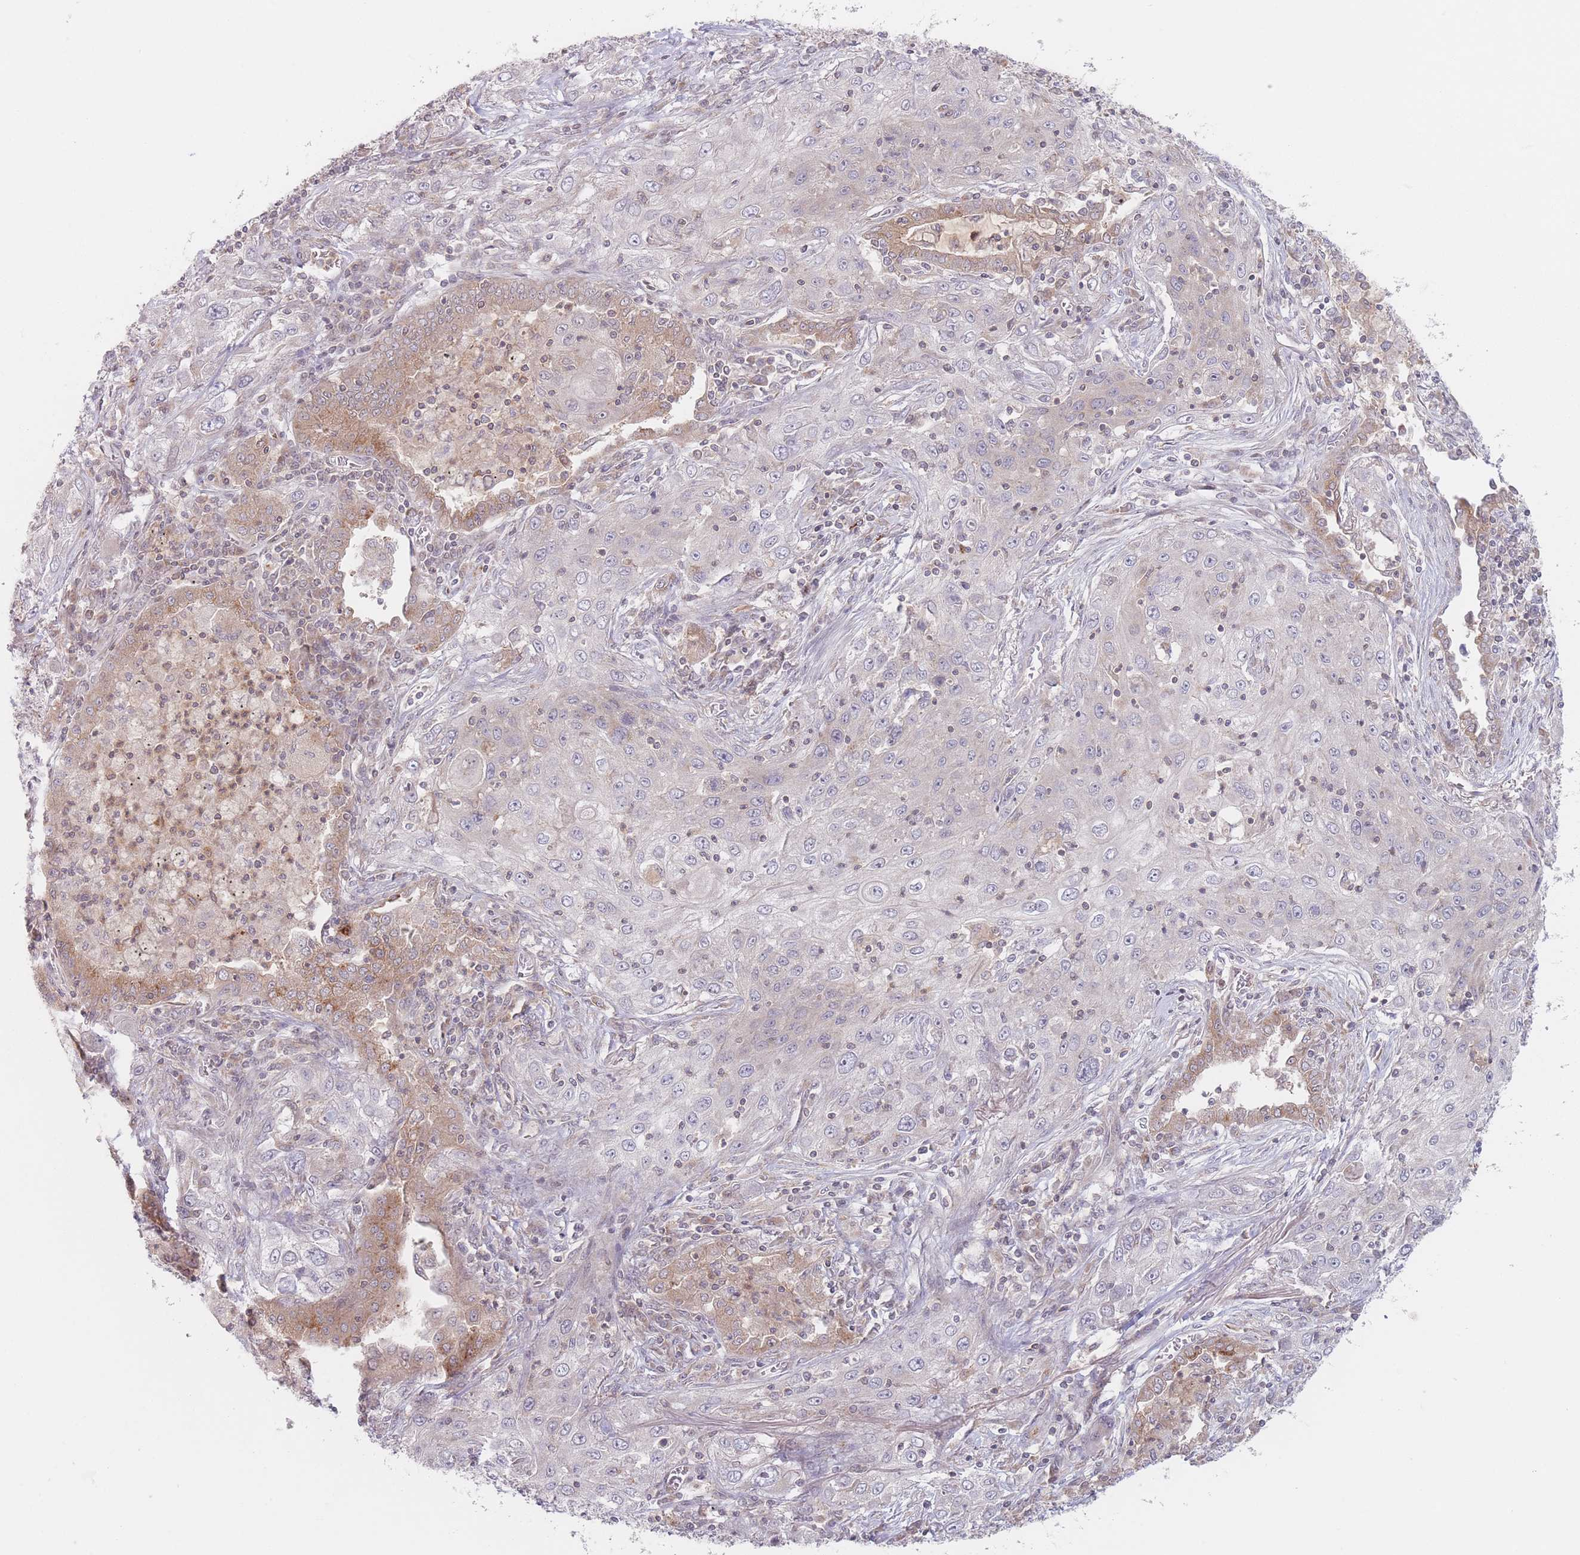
{"staining": {"intensity": "negative", "quantity": "none", "location": "none"}, "tissue": "lung cancer", "cell_type": "Tumor cells", "image_type": "cancer", "snomed": [{"axis": "morphology", "description": "Squamous cell carcinoma, NOS"}, {"axis": "topography", "description": "Lung"}], "caption": "This is a histopathology image of immunohistochemistry (IHC) staining of squamous cell carcinoma (lung), which shows no positivity in tumor cells.", "gene": "PPM1A", "patient": {"sex": "female", "age": 69}}